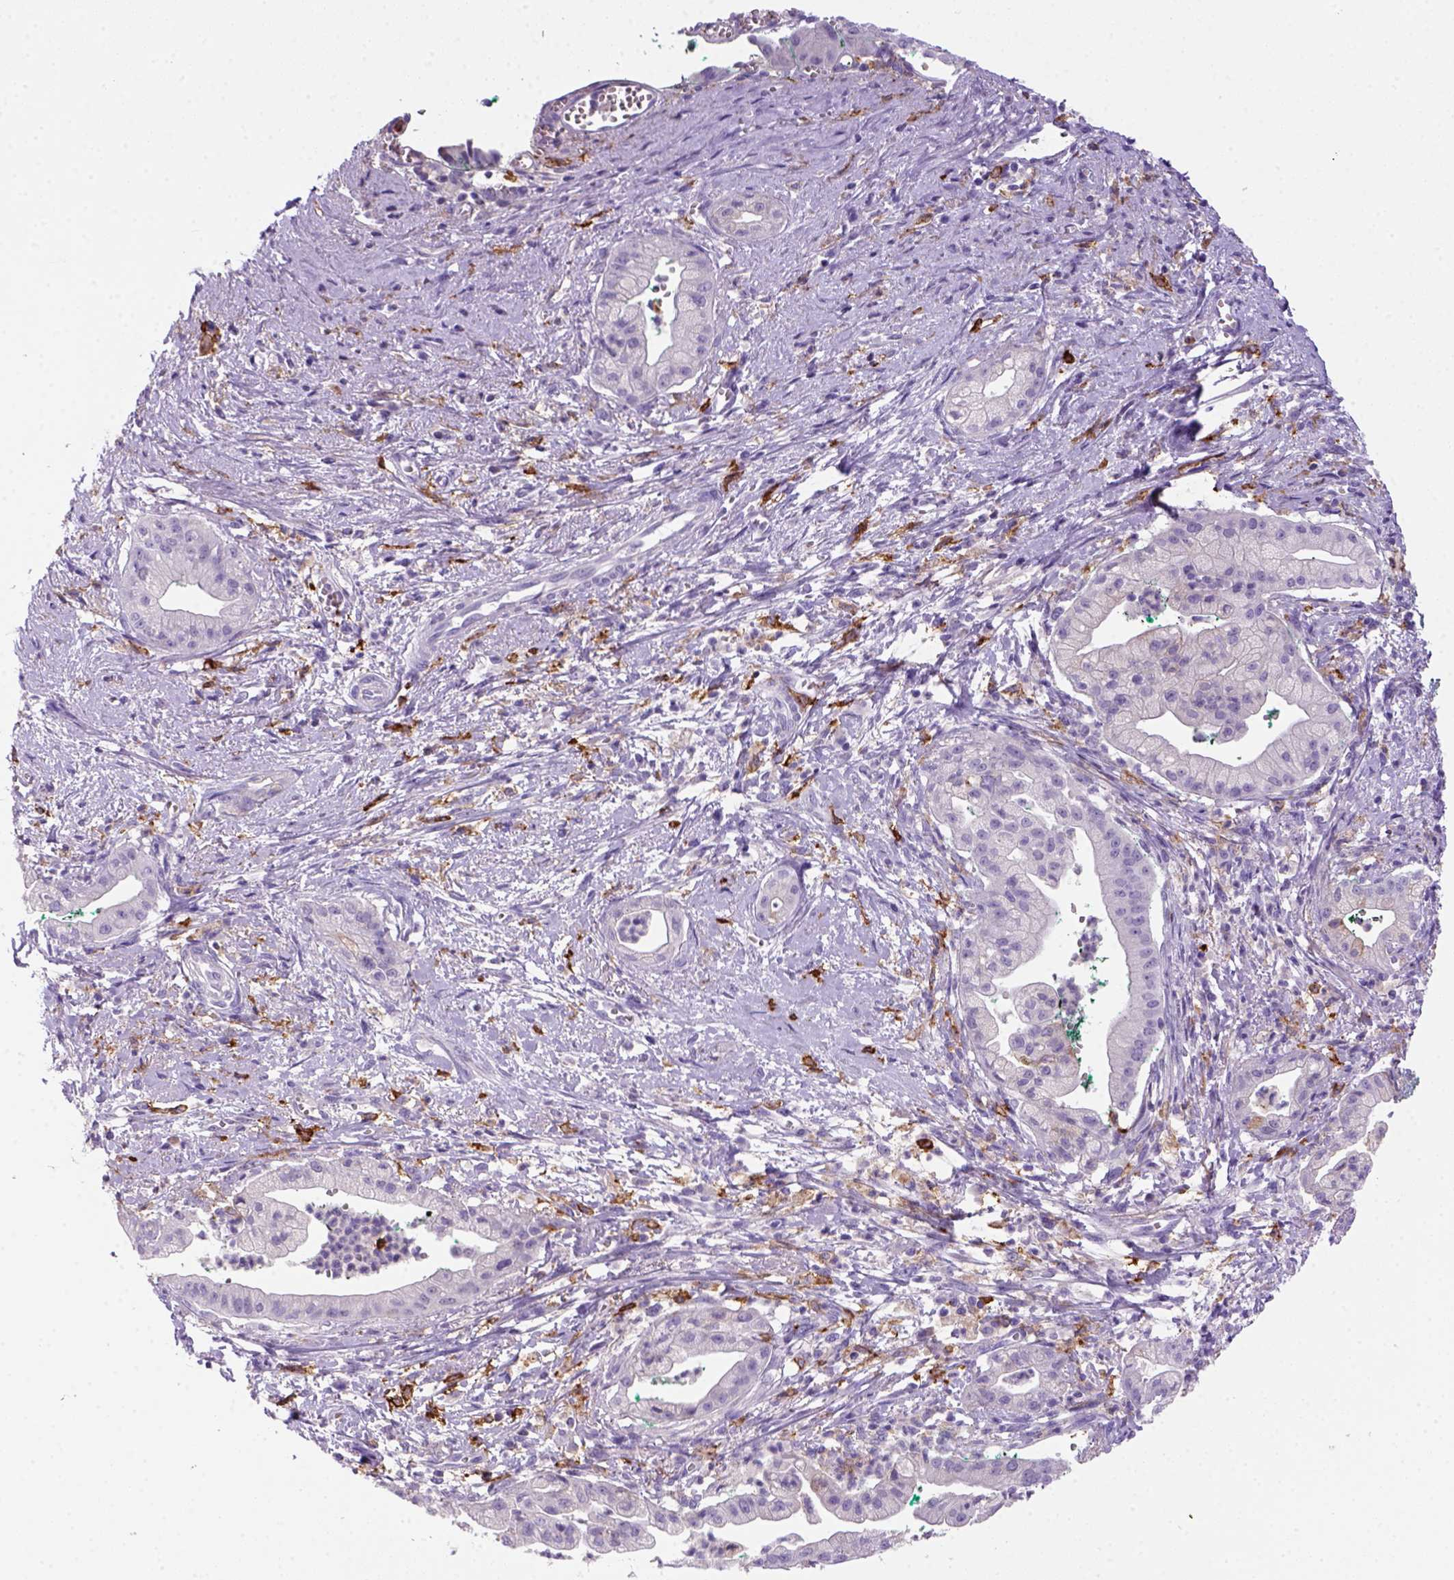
{"staining": {"intensity": "negative", "quantity": "none", "location": "none"}, "tissue": "pancreatic cancer", "cell_type": "Tumor cells", "image_type": "cancer", "snomed": [{"axis": "morphology", "description": "Normal tissue, NOS"}, {"axis": "morphology", "description": "Adenocarcinoma, NOS"}, {"axis": "topography", "description": "Lymph node"}, {"axis": "topography", "description": "Pancreas"}], "caption": "This is an IHC photomicrograph of adenocarcinoma (pancreatic). There is no staining in tumor cells.", "gene": "CD14", "patient": {"sex": "female", "age": 58}}